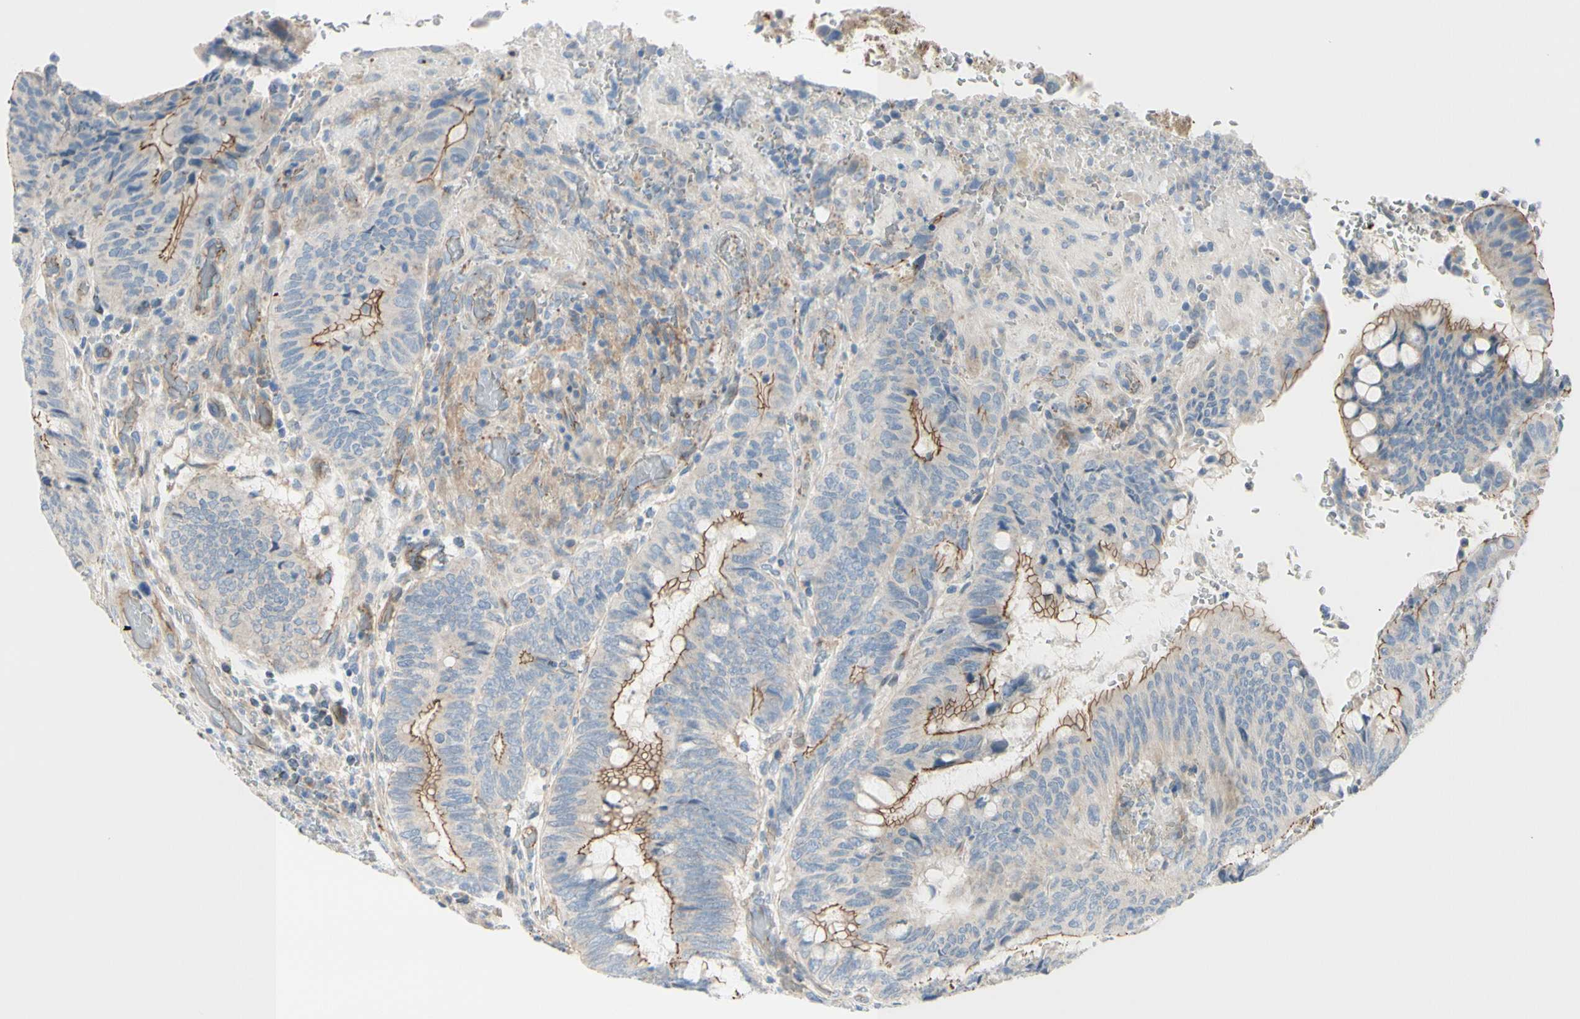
{"staining": {"intensity": "moderate", "quantity": "25%-75%", "location": "cytoplasmic/membranous"}, "tissue": "colorectal cancer", "cell_type": "Tumor cells", "image_type": "cancer", "snomed": [{"axis": "morphology", "description": "Normal tissue, NOS"}, {"axis": "morphology", "description": "Adenocarcinoma, NOS"}, {"axis": "topography", "description": "Rectum"}, {"axis": "topography", "description": "Peripheral nerve tissue"}], "caption": "The micrograph demonstrates immunohistochemical staining of colorectal adenocarcinoma. There is moderate cytoplasmic/membranous staining is appreciated in about 25%-75% of tumor cells.", "gene": "TJP1", "patient": {"sex": "male", "age": 92}}